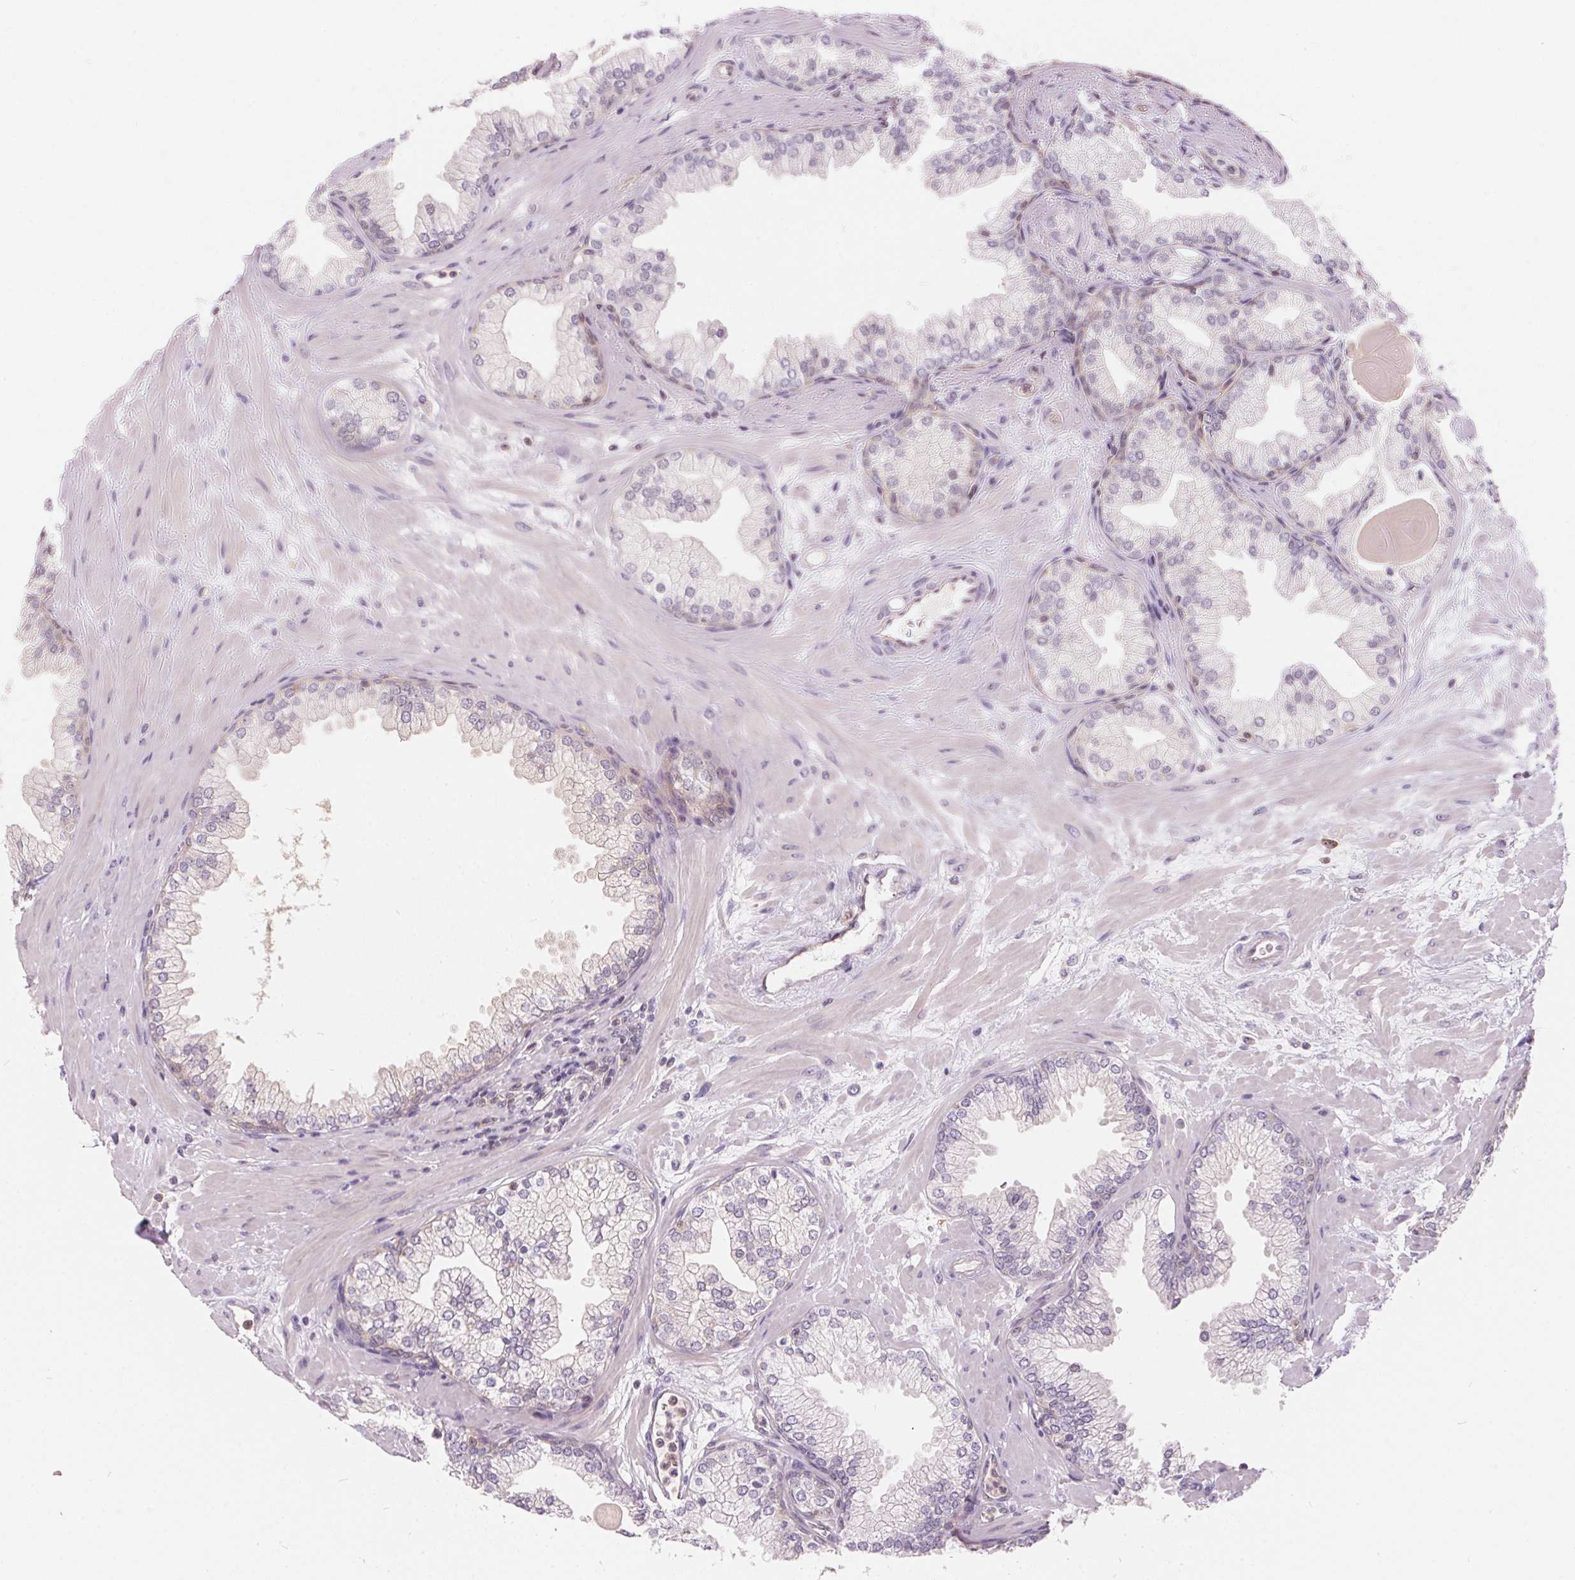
{"staining": {"intensity": "weak", "quantity": "<25%", "location": "nuclear"}, "tissue": "prostate", "cell_type": "Glandular cells", "image_type": "normal", "snomed": [{"axis": "morphology", "description": "Normal tissue, NOS"}, {"axis": "topography", "description": "Prostate"}, {"axis": "topography", "description": "Peripheral nerve tissue"}], "caption": "A high-resolution image shows IHC staining of unremarkable prostate, which displays no significant positivity in glandular cells. (Brightfield microscopy of DAB immunohistochemistry (IHC) at high magnification).", "gene": "BLMH", "patient": {"sex": "male", "age": 61}}